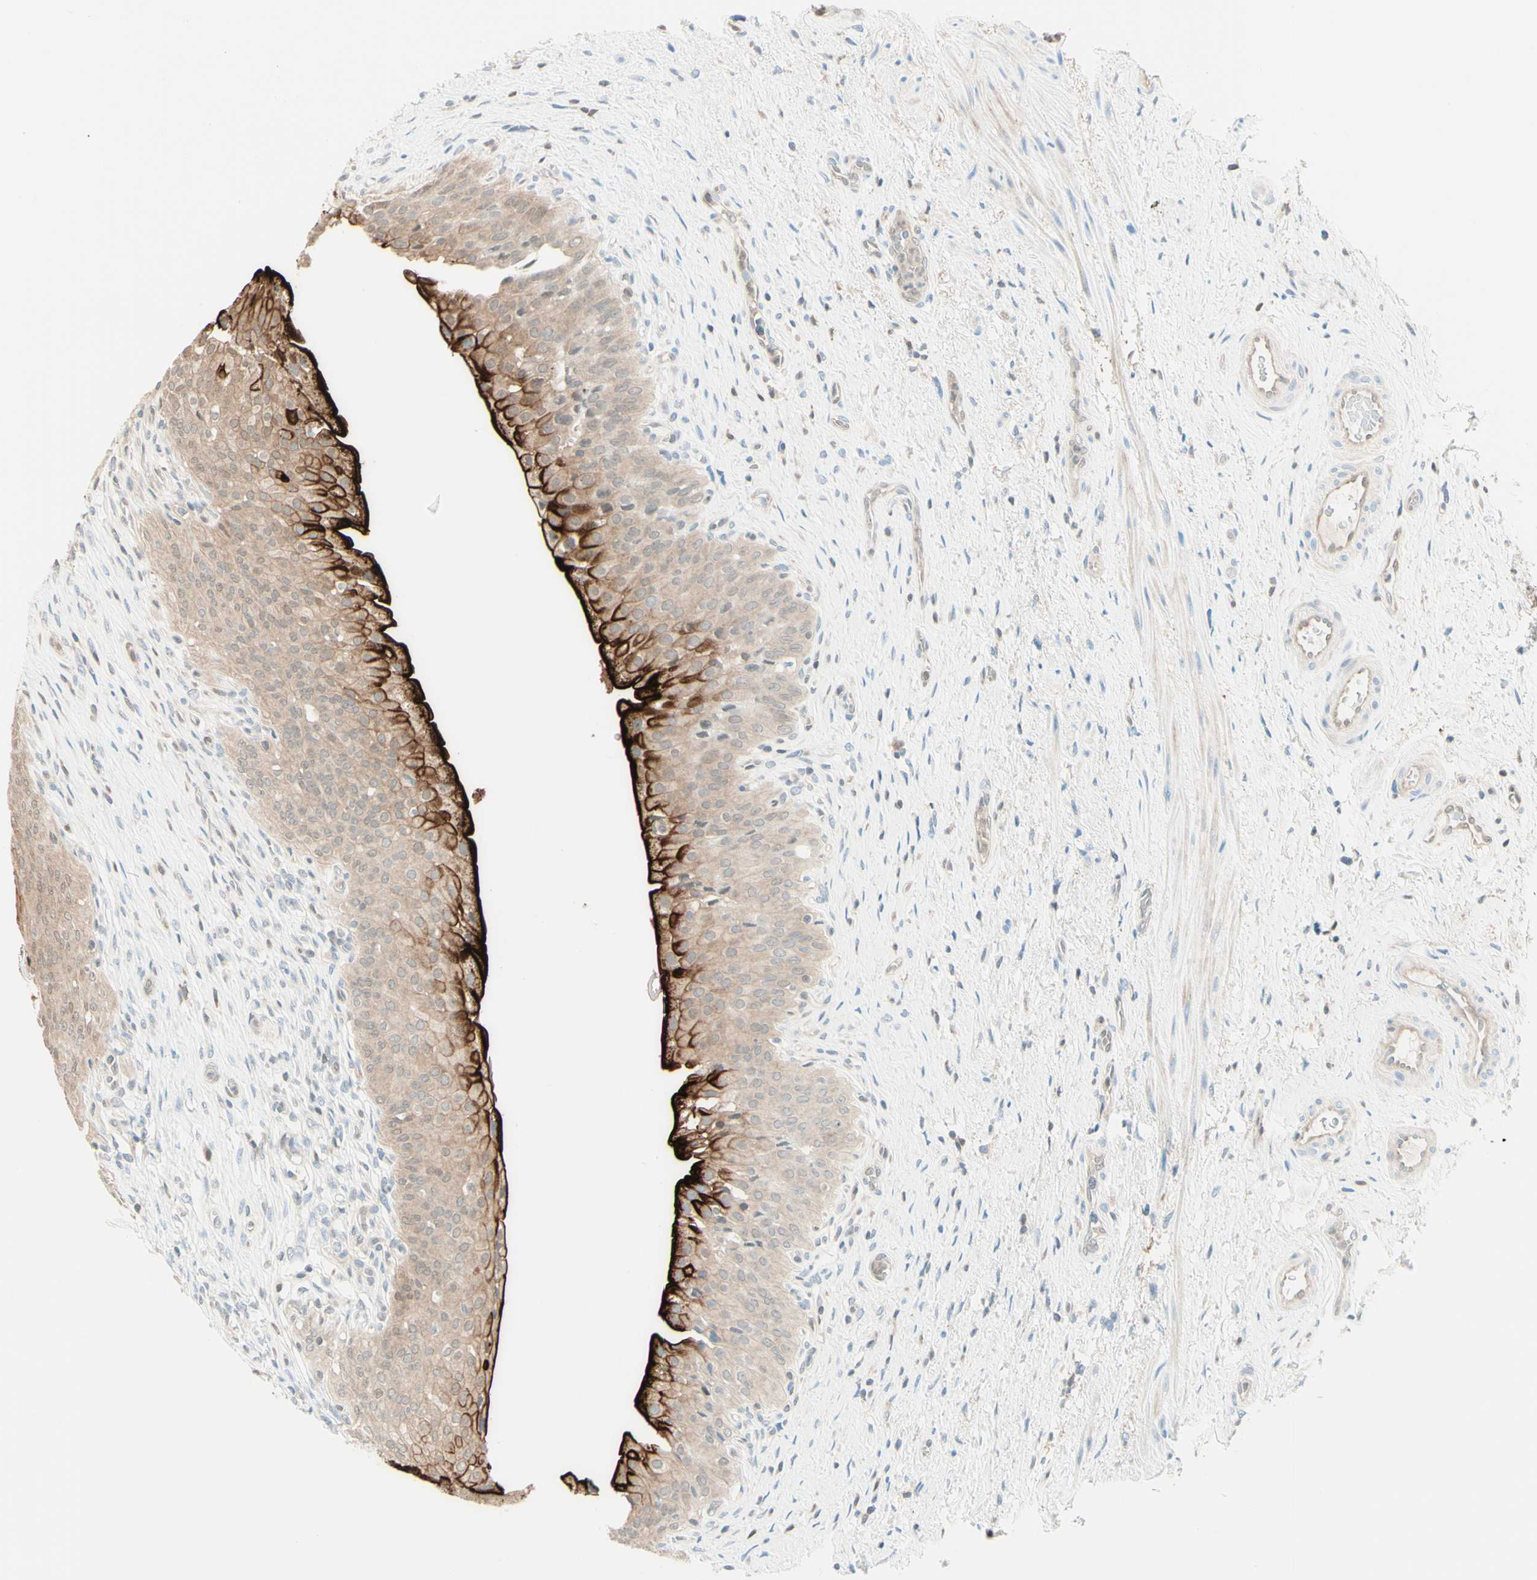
{"staining": {"intensity": "strong", "quantity": "<25%", "location": "cytoplasmic/membranous"}, "tissue": "urinary bladder", "cell_type": "Urothelial cells", "image_type": "normal", "snomed": [{"axis": "morphology", "description": "Normal tissue, NOS"}, {"axis": "morphology", "description": "Urothelial carcinoma, High grade"}, {"axis": "topography", "description": "Urinary bladder"}], "caption": "Protein expression analysis of unremarkable human urinary bladder reveals strong cytoplasmic/membranous positivity in about <25% of urothelial cells.", "gene": "UPK3B", "patient": {"sex": "male", "age": 46}}